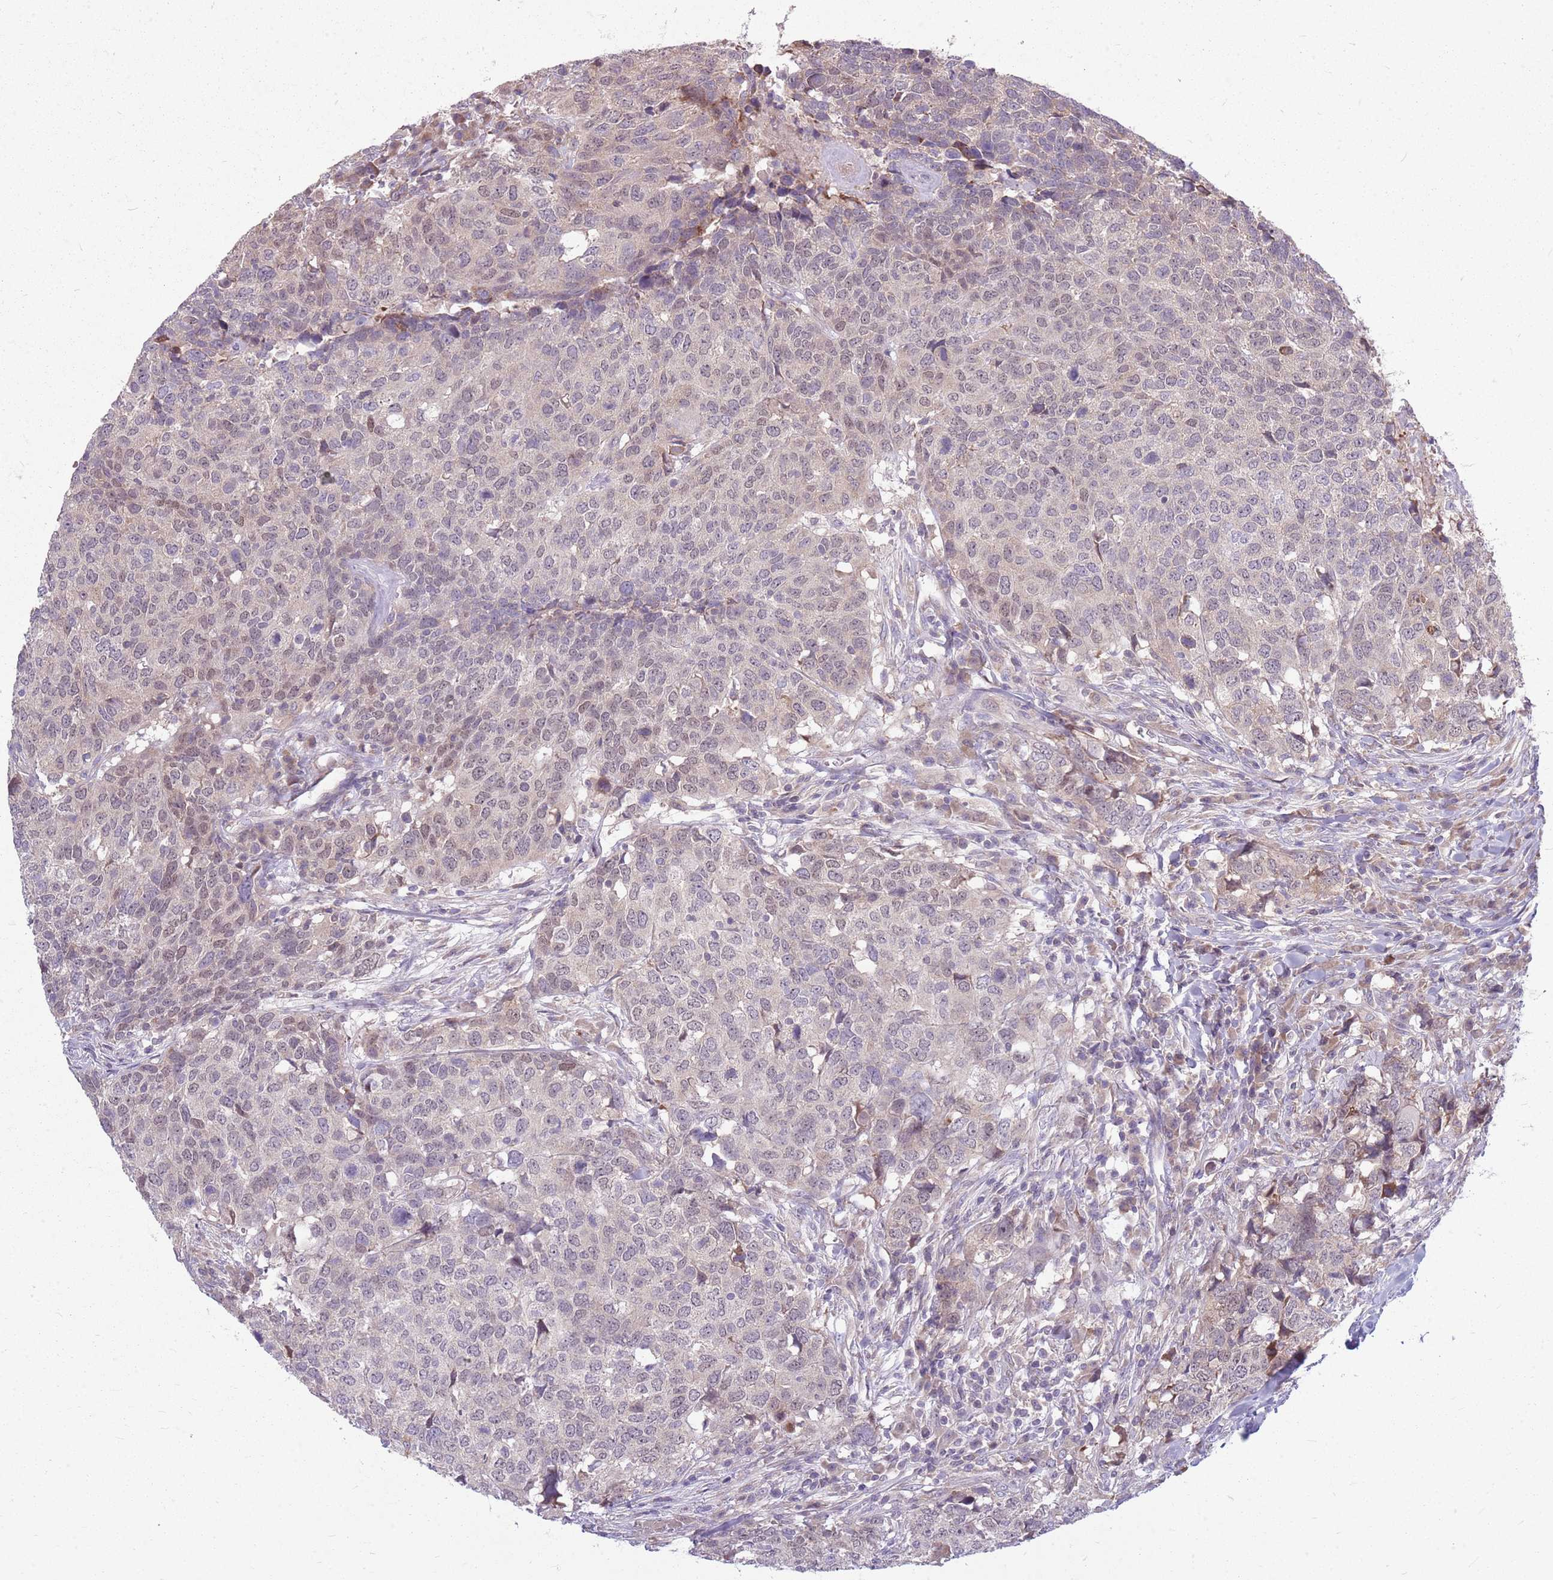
{"staining": {"intensity": "weak", "quantity": "25%-75%", "location": "nuclear"}, "tissue": "head and neck cancer", "cell_type": "Tumor cells", "image_type": "cancer", "snomed": [{"axis": "morphology", "description": "Normal tissue, NOS"}, {"axis": "morphology", "description": "Squamous cell carcinoma, NOS"}, {"axis": "topography", "description": "Skeletal muscle"}, {"axis": "topography", "description": "Vascular tissue"}, {"axis": "topography", "description": "Peripheral nerve tissue"}, {"axis": "topography", "description": "Head-Neck"}], "caption": "DAB (3,3'-diaminobenzidine) immunohistochemical staining of human squamous cell carcinoma (head and neck) reveals weak nuclear protein staining in approximately 25%-75% of tumor cells.", "gene": "PPP1R27", "patient": {"sex": "male", "age": 66}}